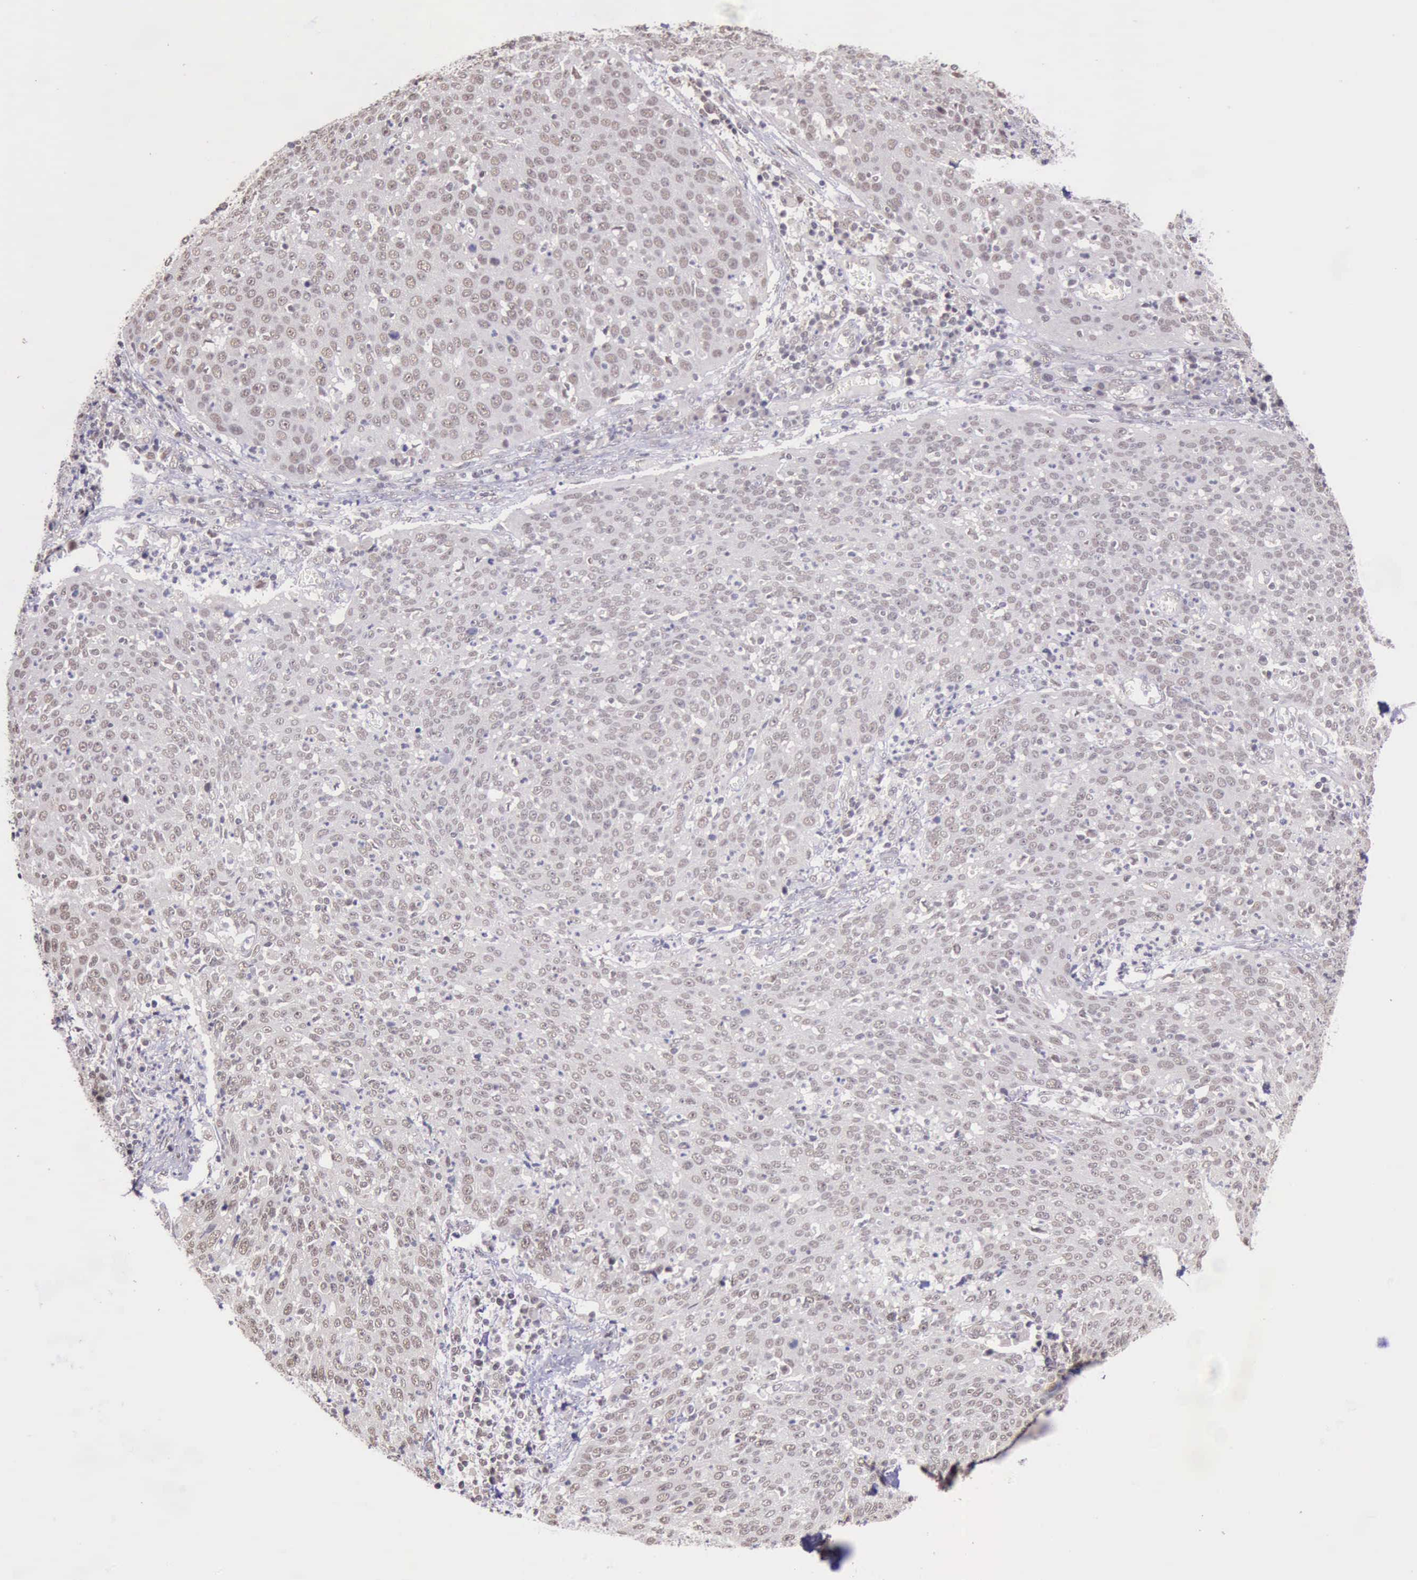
{"staining": {"intensity": "weak", "quantity": ">75%", "location": "nuclear"}, "tissue": "cervical cancer", "cell_type": "Tumor cells", "image_type": "cancer", "snomed": [{"axis": "morphology", "description": "Squamous cell carcinoma, NOS"}, {"axis": "topography", "description": "Cervix"}], "caption": "An image of human cervical cancer stained for a protein reveals weak nuclear brown staining in tumor cells.", "gene": "PRPF39", "patient": {"sex": "female", "age": 38}}